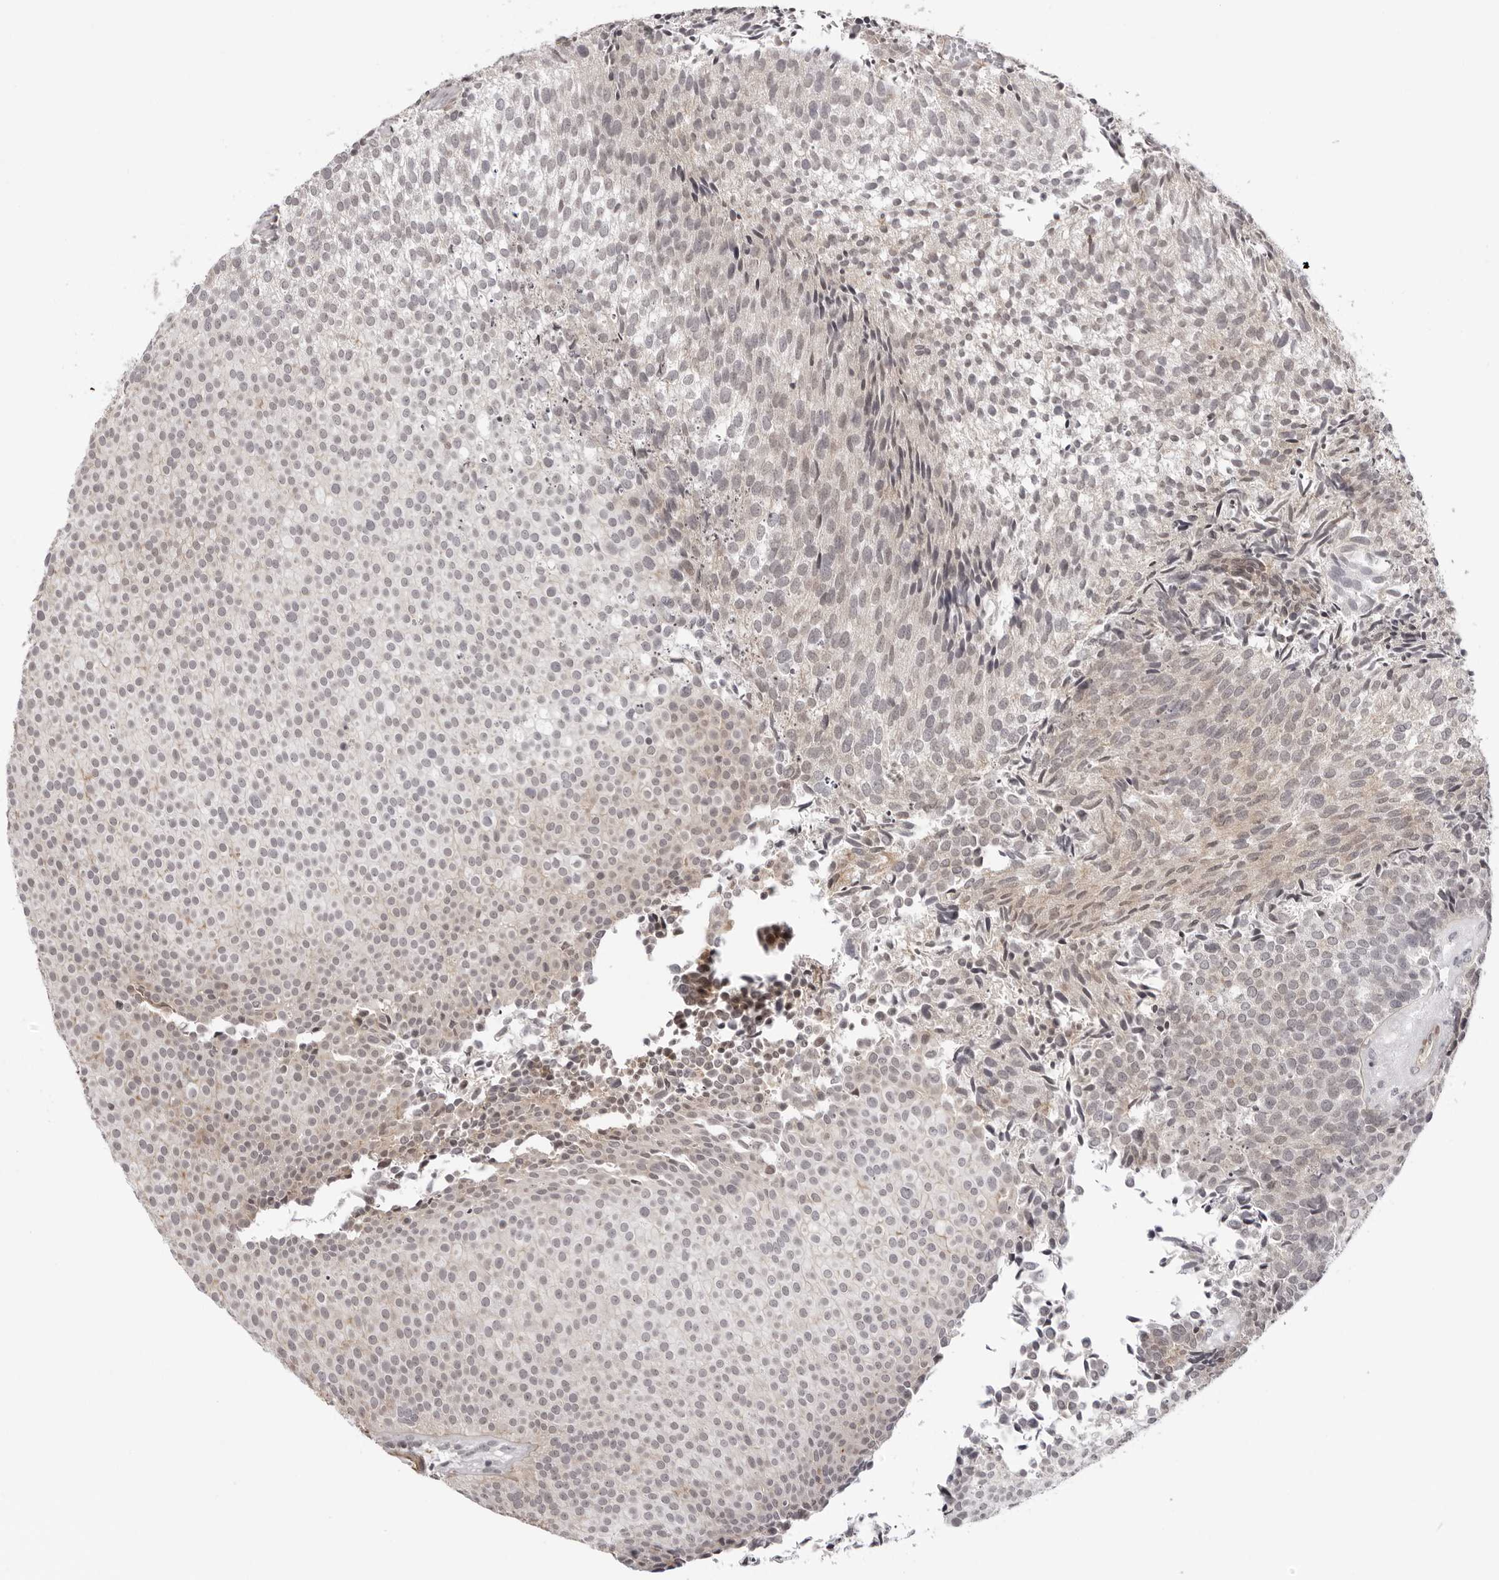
{"staining": {"intensity": "negative", "quantity": "none", "location": "none"}, "tissue": "urothelial cancer", "cell_type": "Tumor cells", "image_type": "cancer", "snomed": [{"axis": "morphology", "description": "Urothelial carcinoma, Low grade"}, {"axis": "topography", "description": "Urinary bladder"}], "caption": "An image of urothelial cancer stained for a protein reveals no brown staining in tumor cells. Brightfield microscopy of immunohistochemistry (IHC) stained with DAB (3,3'-diaminobenzidine) (brown) and hematoxylin (blue), captured at high magnification.", "gene": "UNK", "patient": {"sex": "male", "age": 86}}